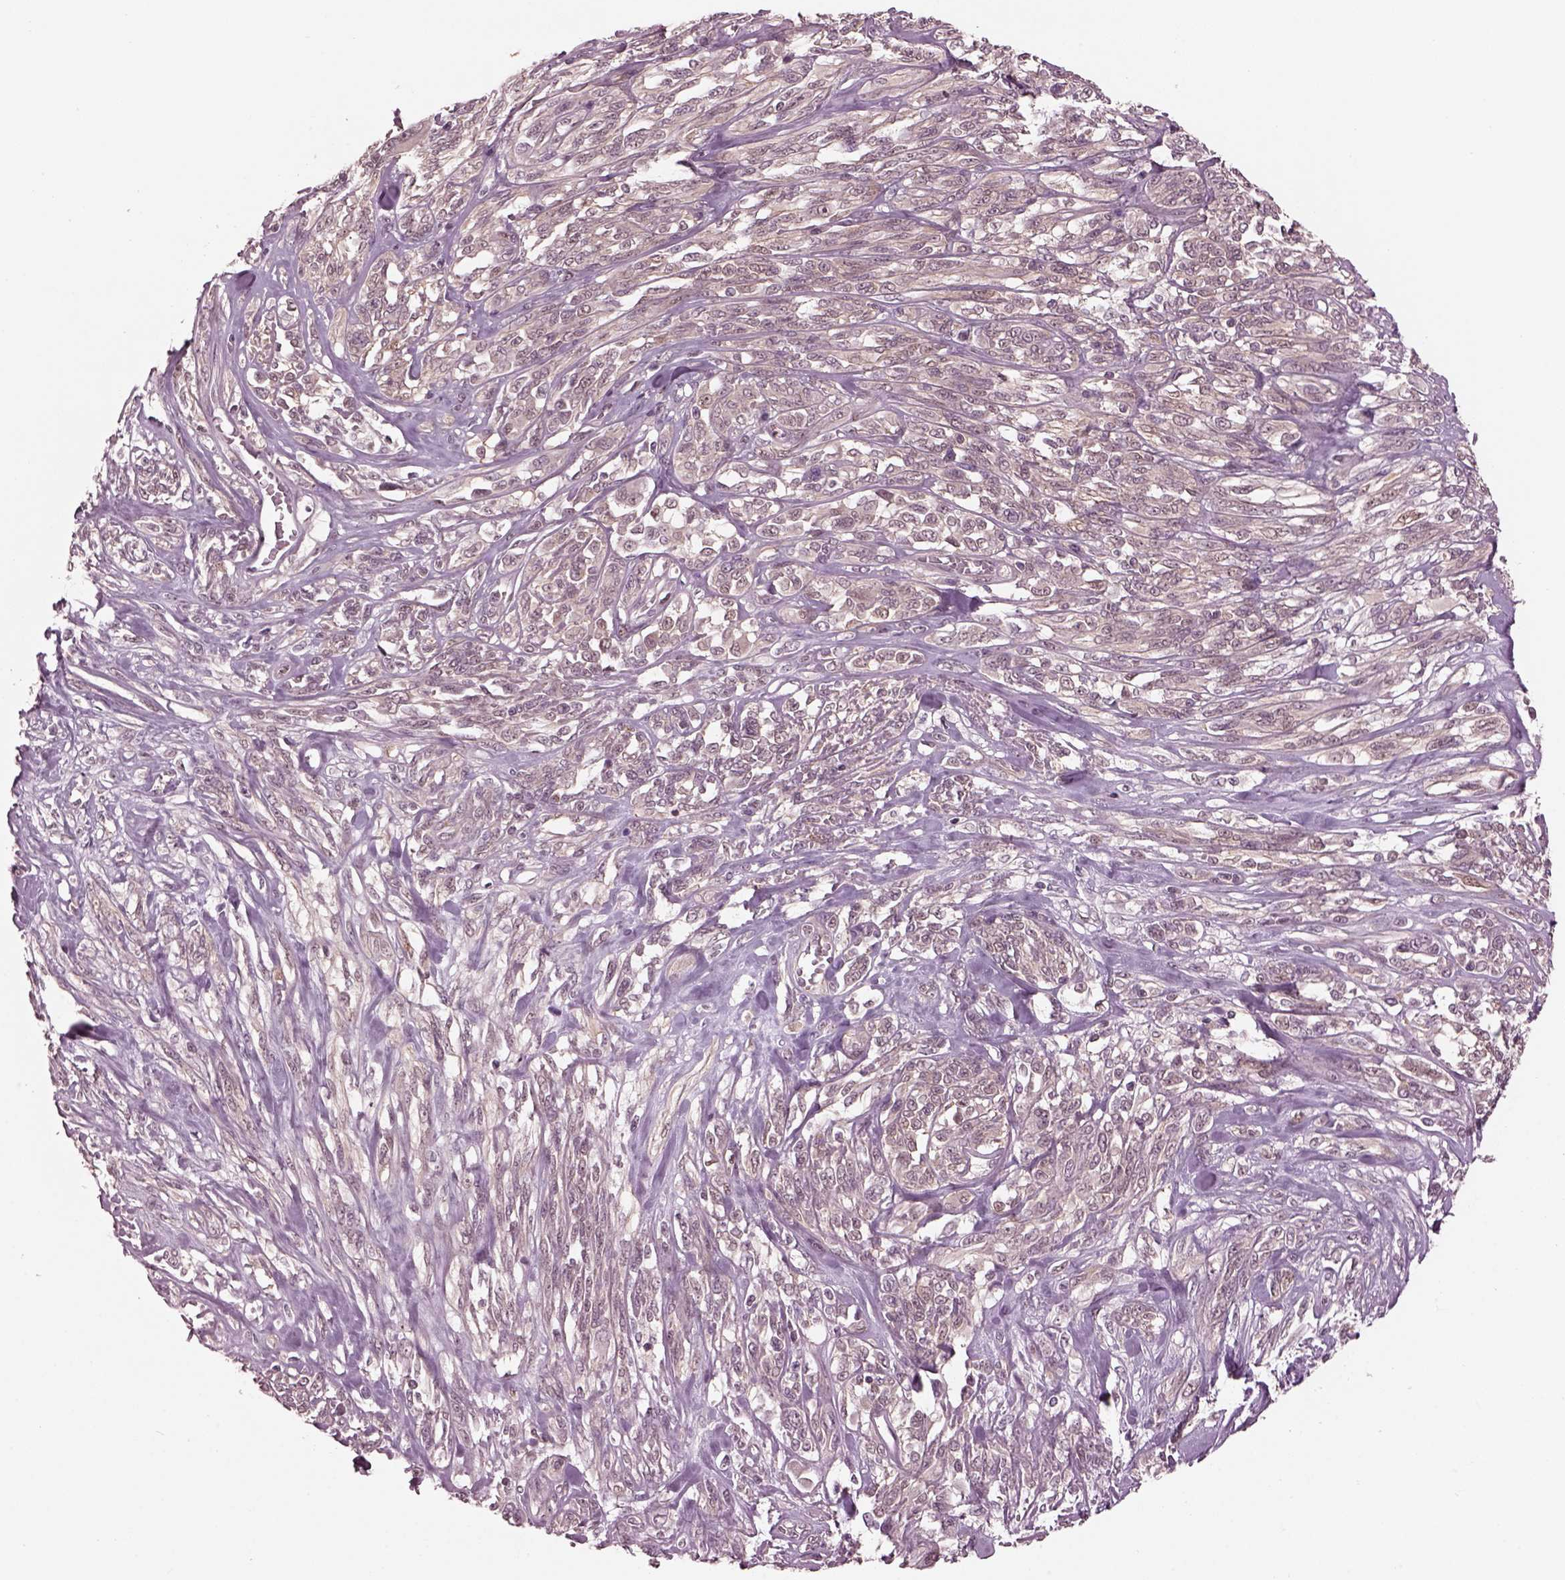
{"staining": {"intensity": "negative", "quantity": "none", "location": "none"}, "tissue": "melanoma", "cell_type": "Tumor cells", "image_type": "cancer", "snomed": [{"axis": "morphology", "description": "Malignant melanoma, NOS"}, {"axis": "topography", "description": "Skin"}], "caption": "Immunohistochemistry (IHC) of human malignant melanoma reveals no expression in tumor cells.", "gene": "SRI", "patient": {"sex": "female", "age": 91}}